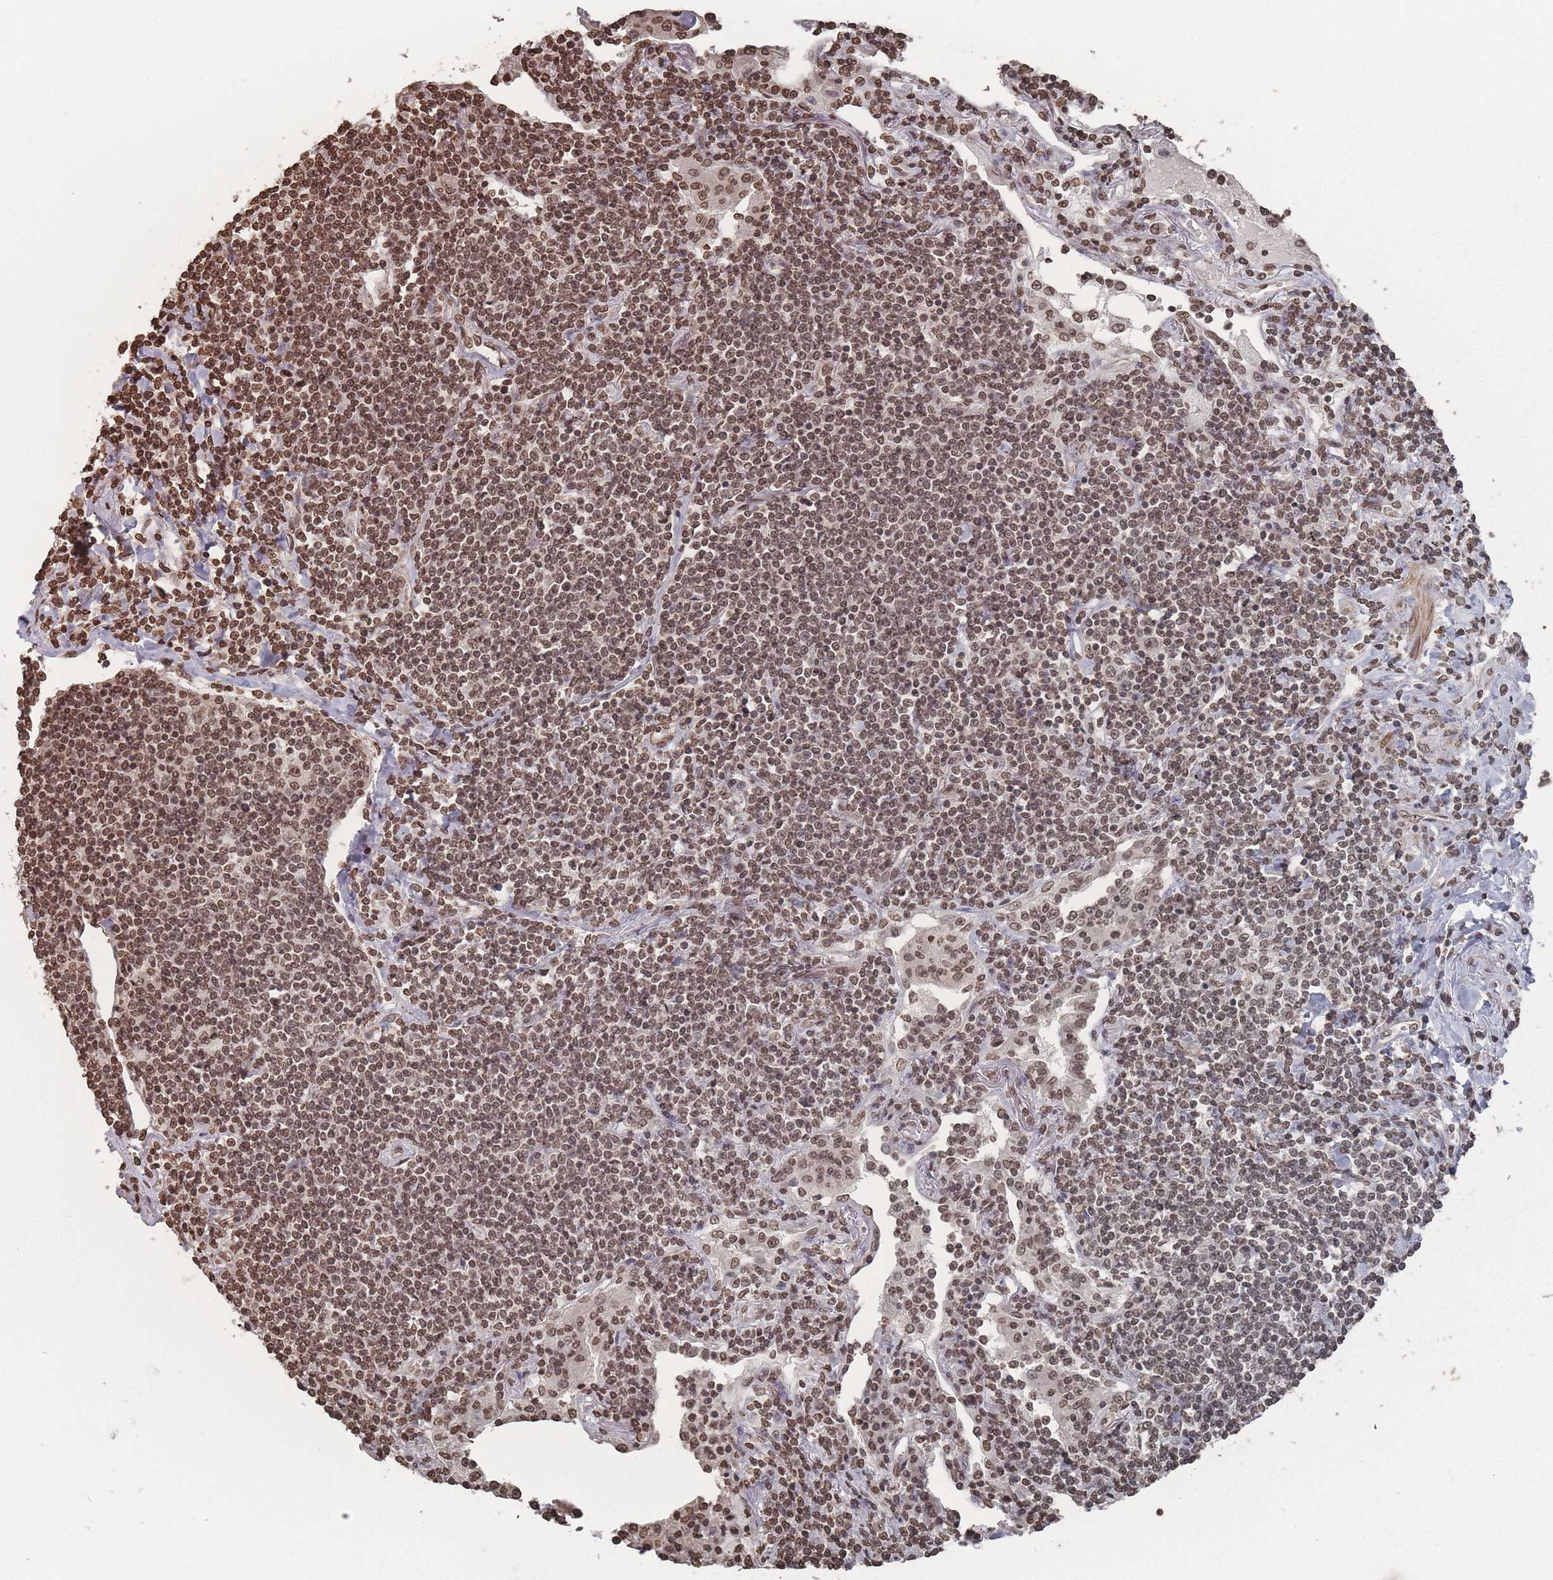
{"staining": {"intensity": "moderate", "quantity": ">75%", "location": "nuclear"}, "tissue": "lymphoma", "cell_type": "Tumor cells", "image_type": "cancer", "snomed": [{"axis": "morphology", "description": "Malignant lymphoma, non-Hodgkin's type, Low grade"}, {"axis": "topography", "description": "Lung"}], "caption": "About >75% of tumor cells in human lymphoma demonstrate moderate nuclear protein expression as visualized by brown immunohistochemical staining.", "gene": "PLEKHG5", "patient": {"sex": "female", "age": 71}}